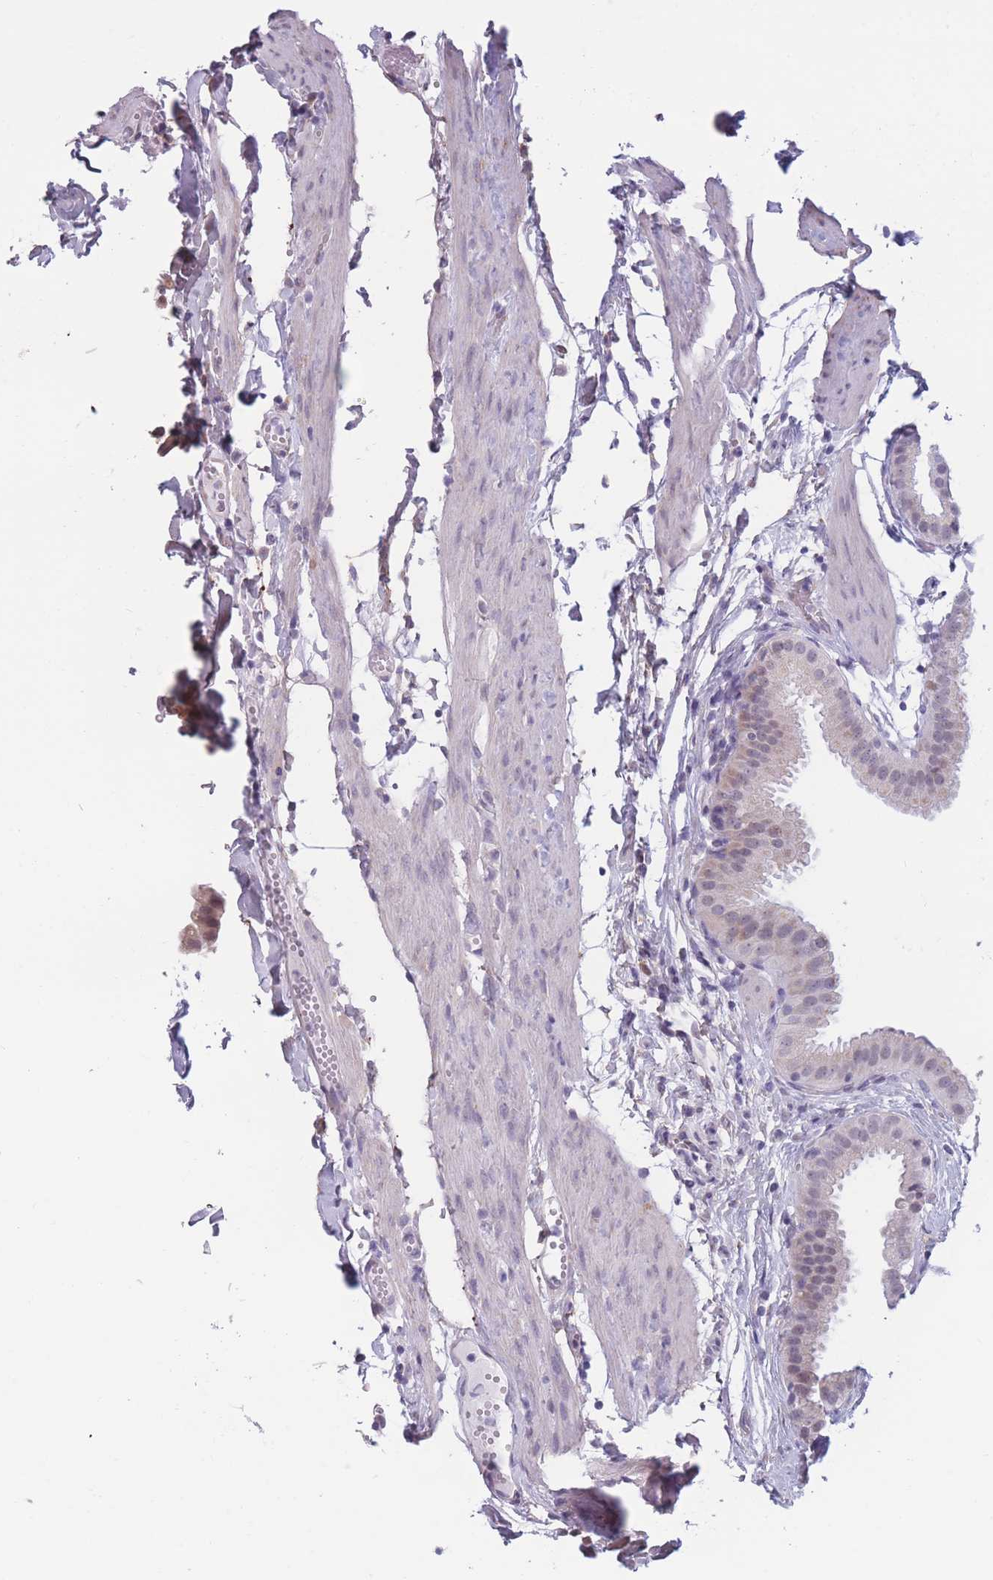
{"staining": {"intensity": "weak", "quantity": "25%-75%", "location": "cytoplasmic/membranous"}, "tissue": "gallbladder", "cell_type": "Glandular cells", "image_type": "normal", "snomed": [{"axis": "morphology", "description": "Normal tissue, NOS"}, {"axis": "topography", "description": "Gallbladder"}], "caption": "Unremarkable gallbladder demonstrates weak cytoplasmic/membranous expression in approximately 25%-75% of glandular cells, visualized by immunohistochemistry.", "gene": "COL27A1", "patient": {"sex": "female", "age": 61}}